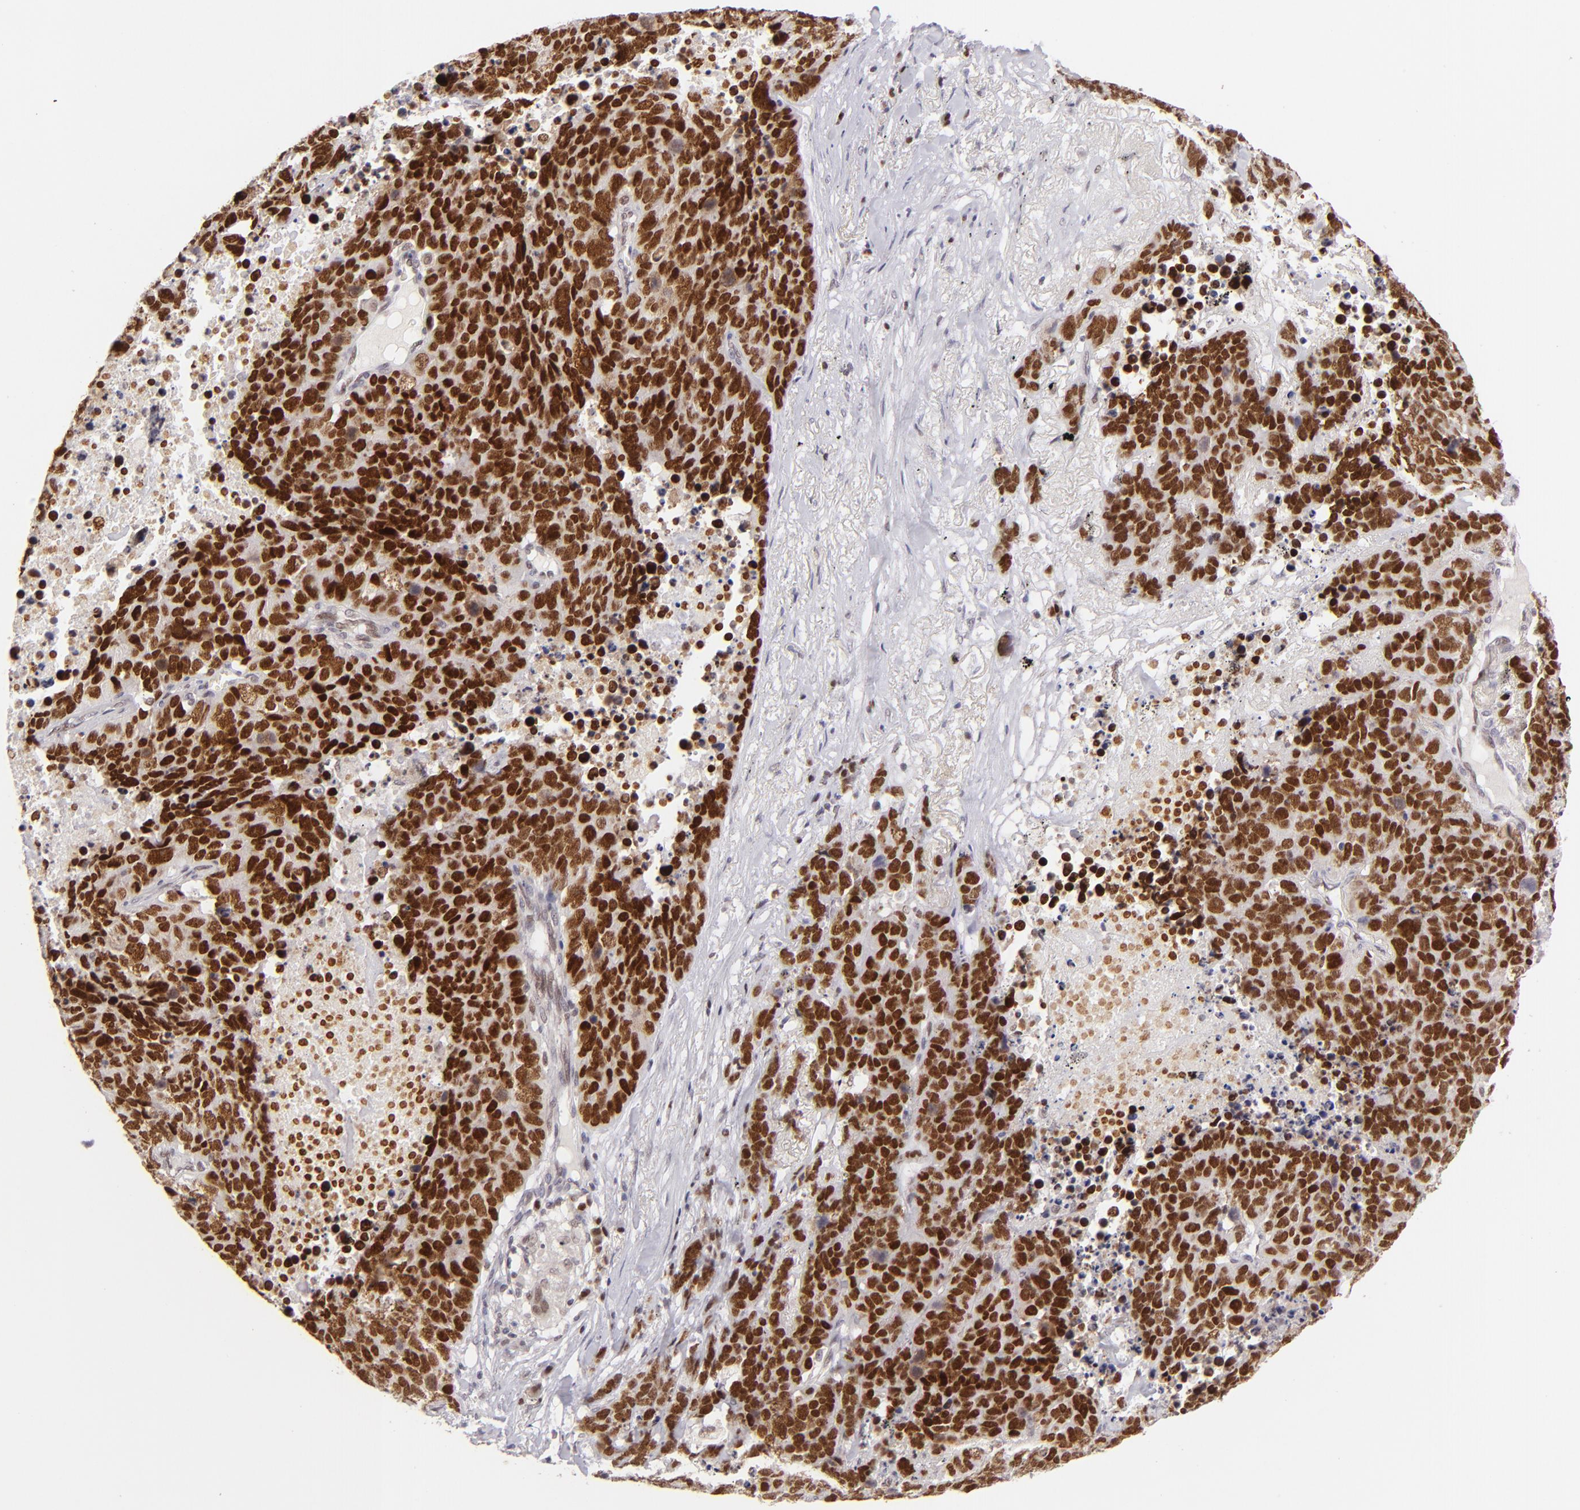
{"staining": {"intensity": "strong", "quantity": ">75%", "location": "nuclear"}, "tissue": "lung cancer", "cell_type": "Tumor cells", "image_type": "cancer", "snomed": [{"axis": "morphology", "description": "Carcinoid, malignant, NOS"}, {"axis": "topography", "description": "Lung"}], "caption": "This is a micrograph of immunohistochemistry staining of lung cancer (carcinoid (malignant)), which shows strong positivity in the nuclear of tumor cells.", "gene": "POU2F1", "patient": {"sex": "male", "age": 60}}